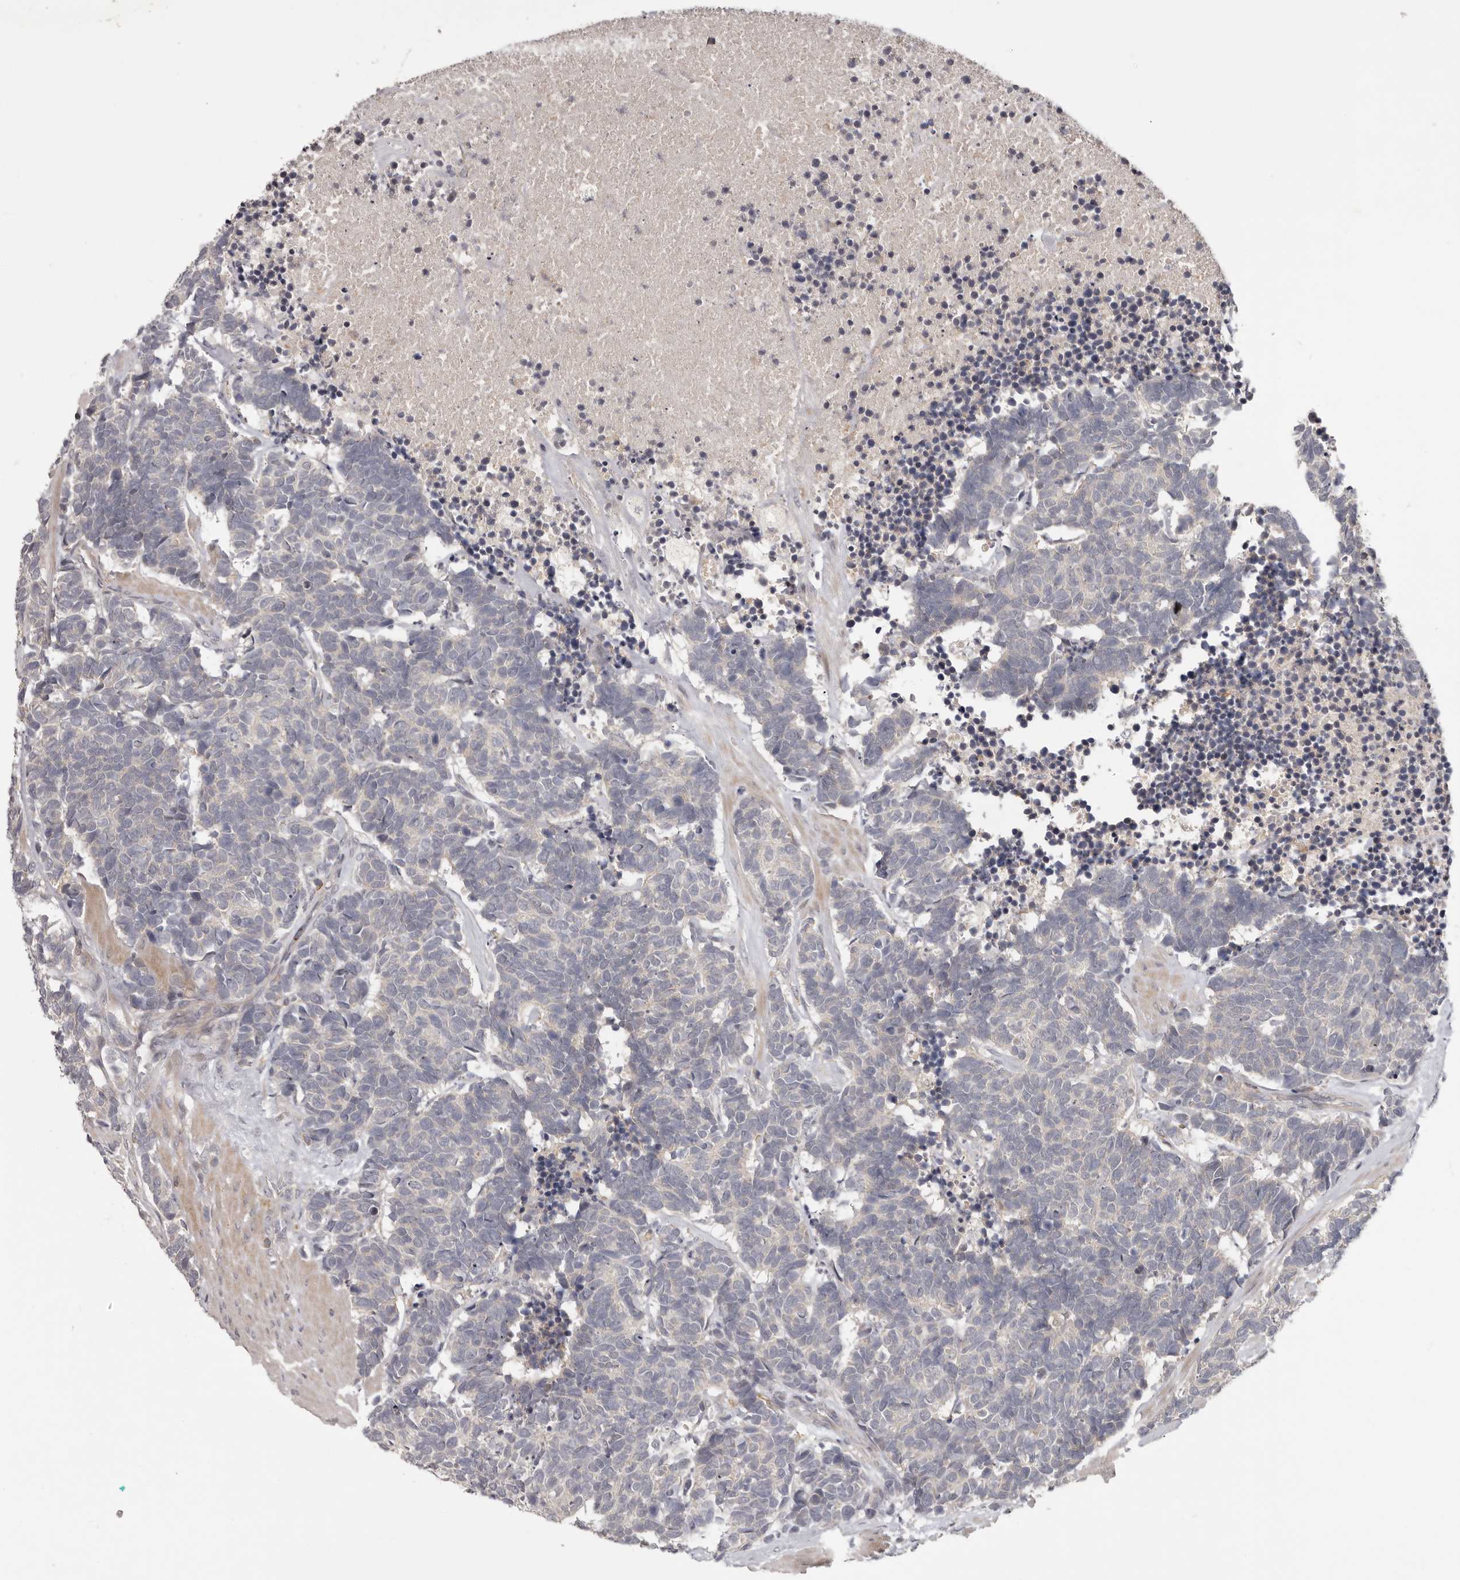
{"staining": {"intensity": "negative", "quantity": "none", "location": "none"}, "tissue": "carcinoid", "cell_type": "Tumor cells", "image_type": "cancer", "snomed": [{"axis": "morphology", "description": "Carcinoma, NOS"}, {"axis": "morphology", "description": "Carcinoid, malignant, NOS"}, {"axis": "topography", "description": "Urinary bladder"}], "caption": "Immunohistochemical staining of human carcinoid demonstrates no significant positivity in tumor cells.", "gene": "ANKRD44", "patient": {"sex": "male", "age": 57}}